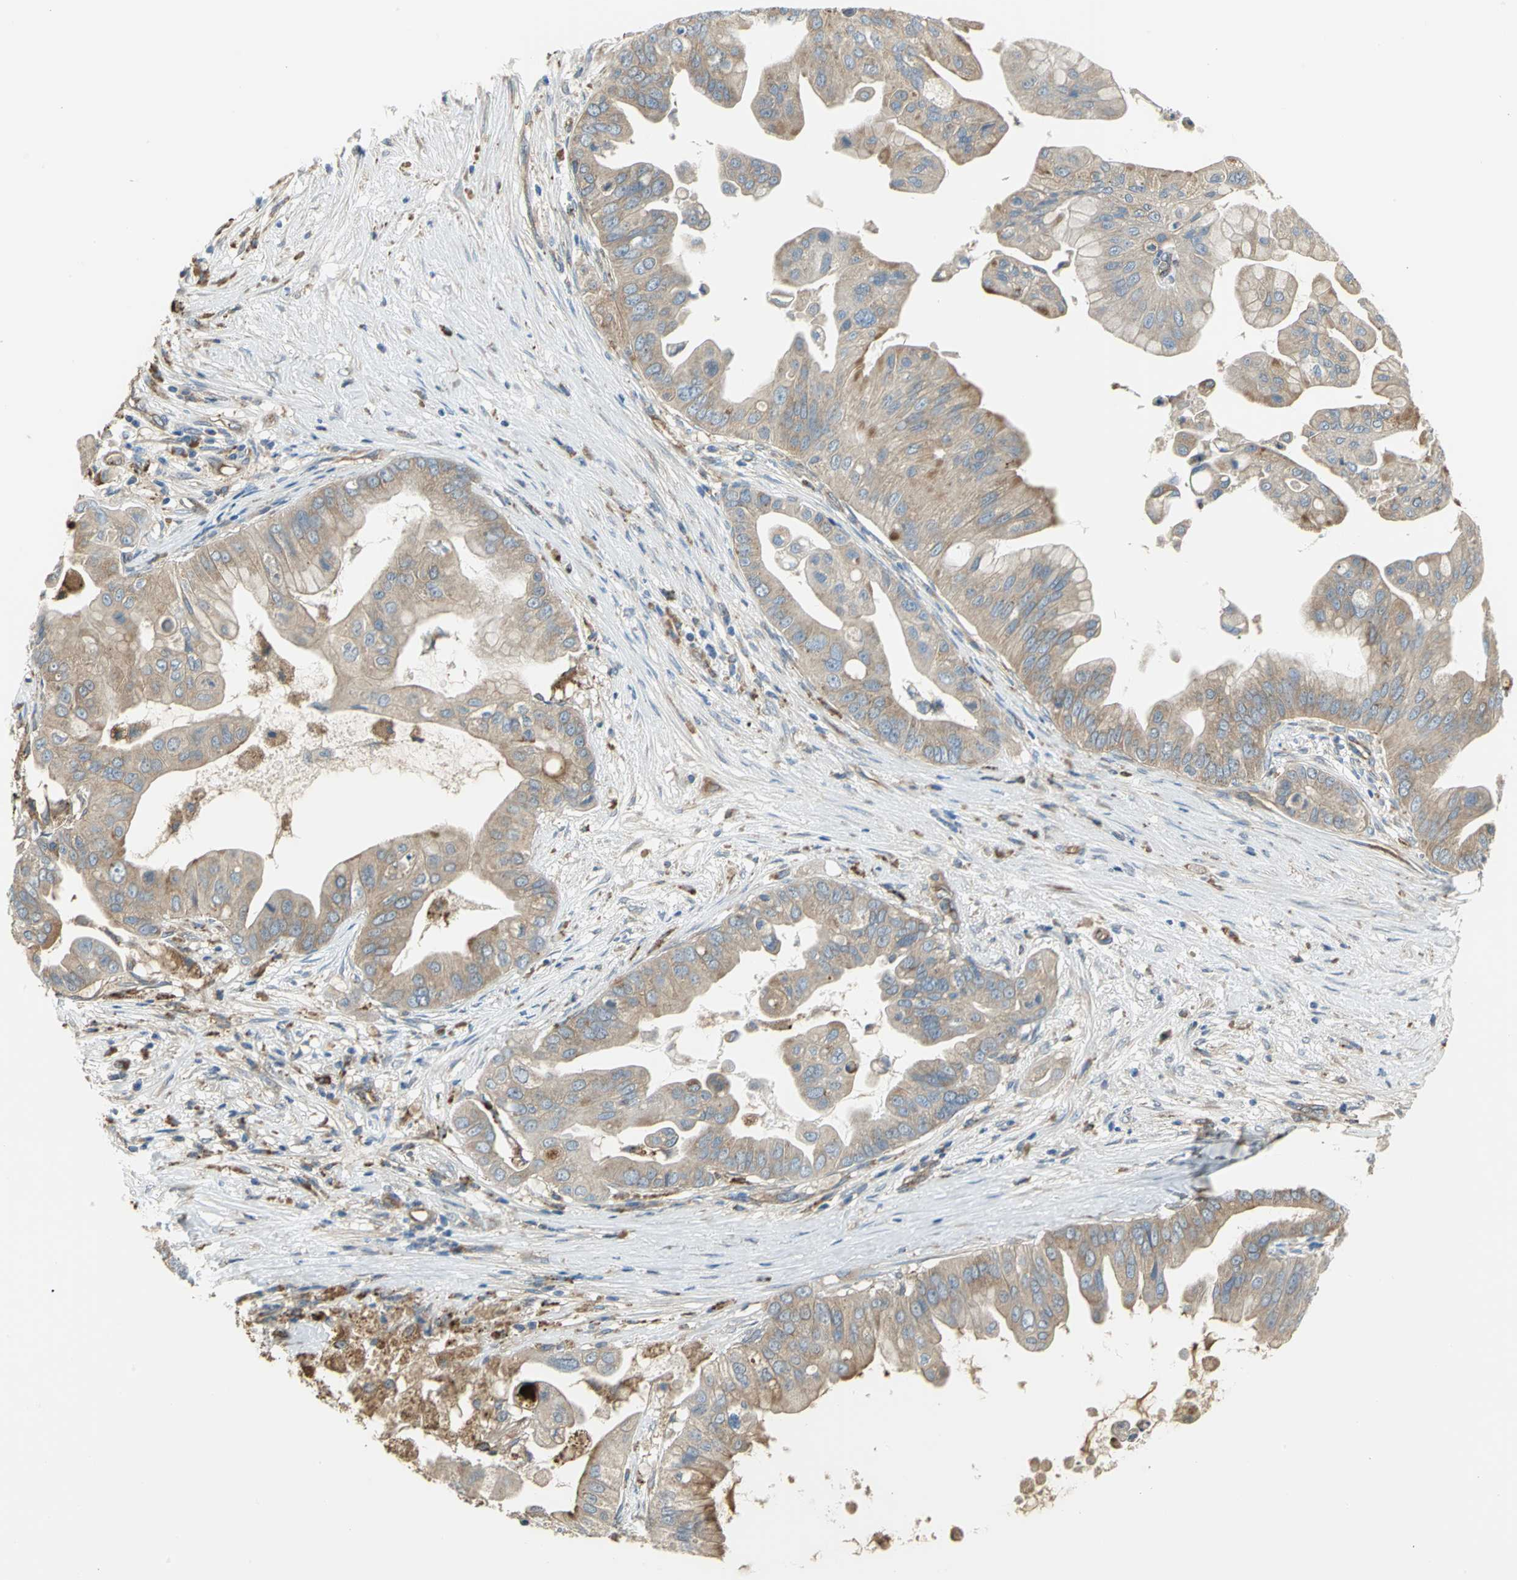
{"staining": {"intensity": "weak", "quantity": "25%-75%", "location": "cytoplasmic/membranous"}, "tissue": "pancreatic cancer", "cell_type": "Tumor cells", "image_type": "cancer", "snomed": [{"axis": "morphology", "description": "Adenocarcinoma, NOS"}, {"axis": "topography", "description": "Pancreas"}], "caption": "A brown stain highlights weak cytoplasmic/membranous expression of a protein in human pancreatic cancer (adenocarcinoma) tumor cells.", "gene": "DIAPH2", "patient": {"sex": "female", "age": 75}}